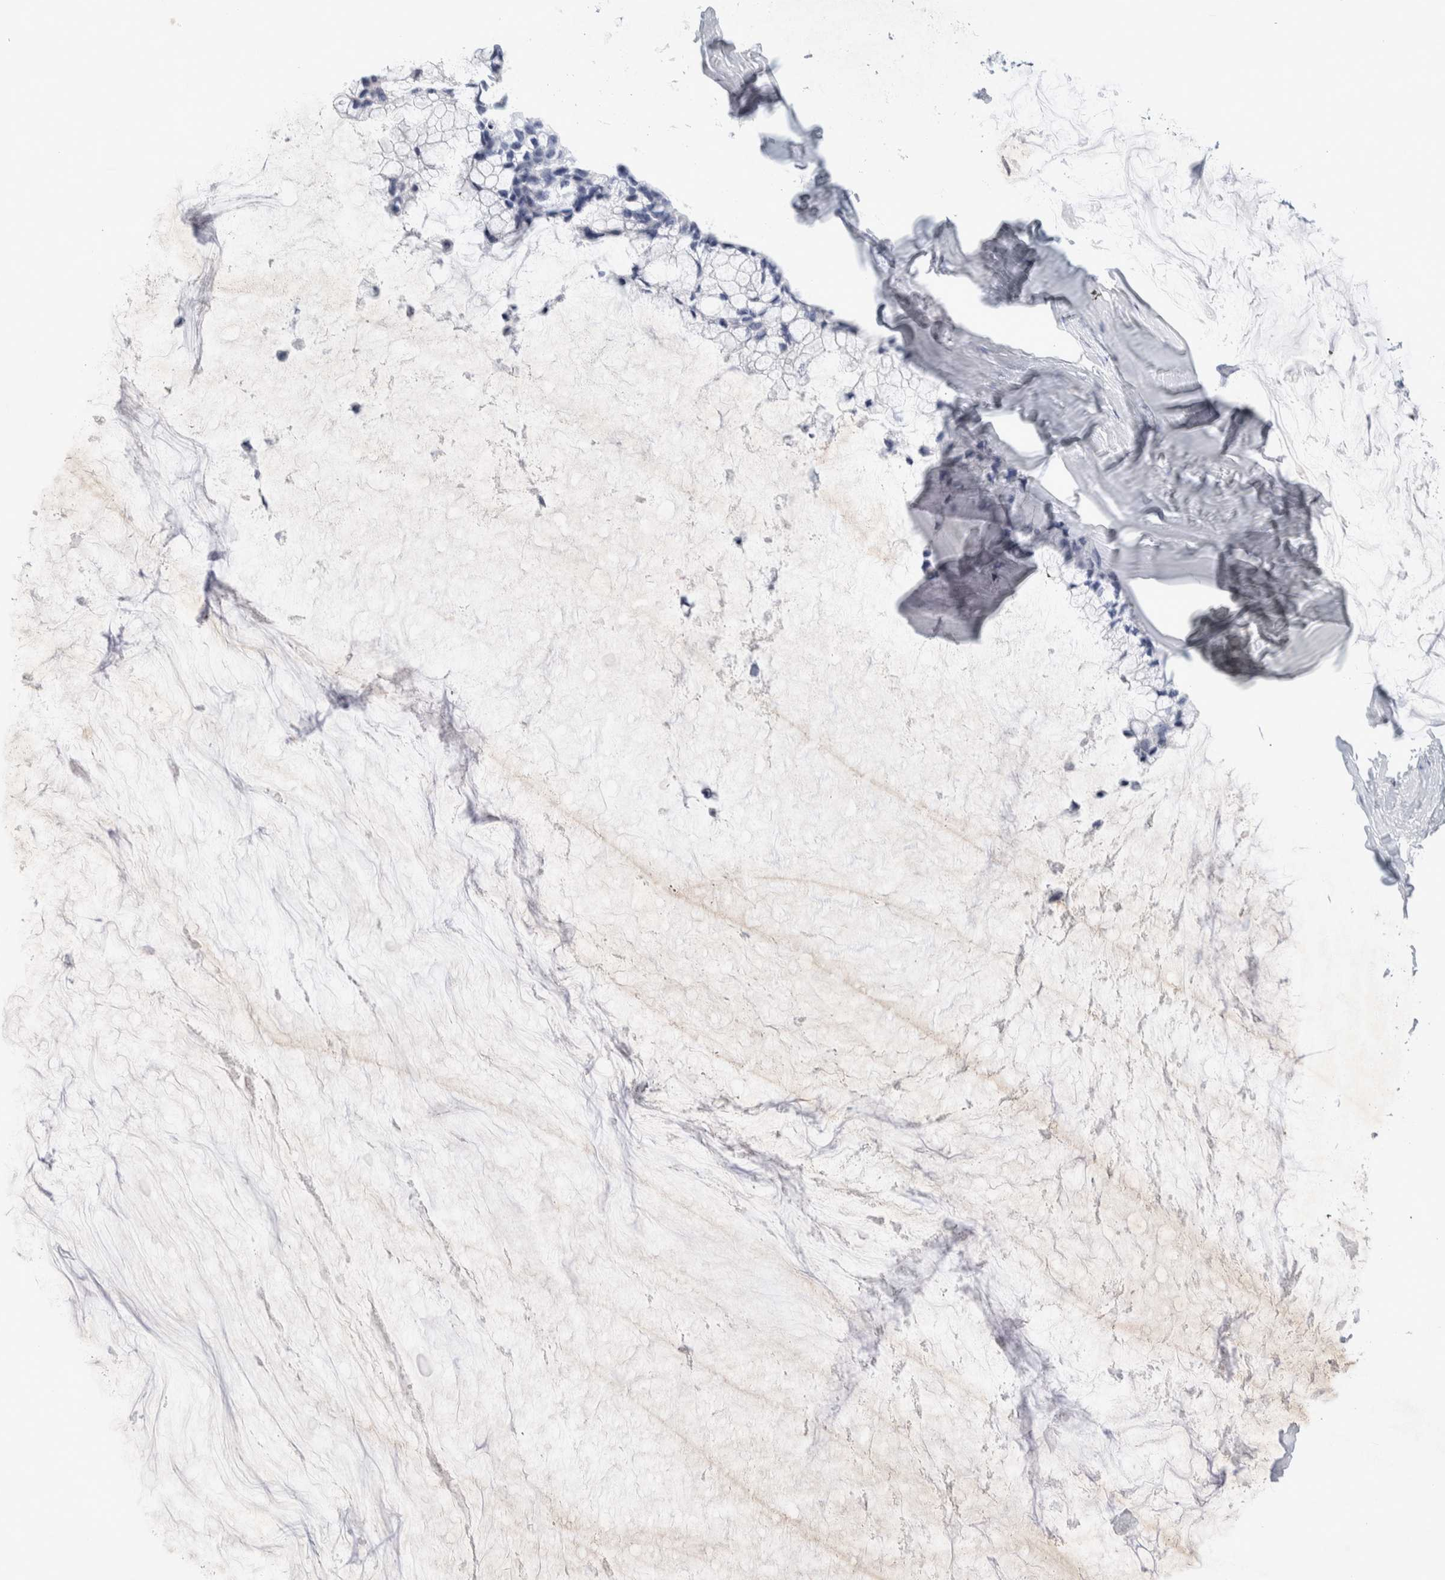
{"staining": {"intensity": "negative", "quantity": "none", "location": "none"}, "tissue": "ovarian cancer", "cell_type": "Tumor cells", "image_type": "cancer", "snomed": [{"axis": "morphology", "description": "Cystadenocarcinoma, mucinous, NOS"}, {"axis": "topography", "description": "Ovary"}], "caption": "Tumor cells show no significant protein staining in ovarian cancer (mucinous cystadenocarcinoma).", "gene": "NCF2", "patient": {"sex": "female", "age": 39}}